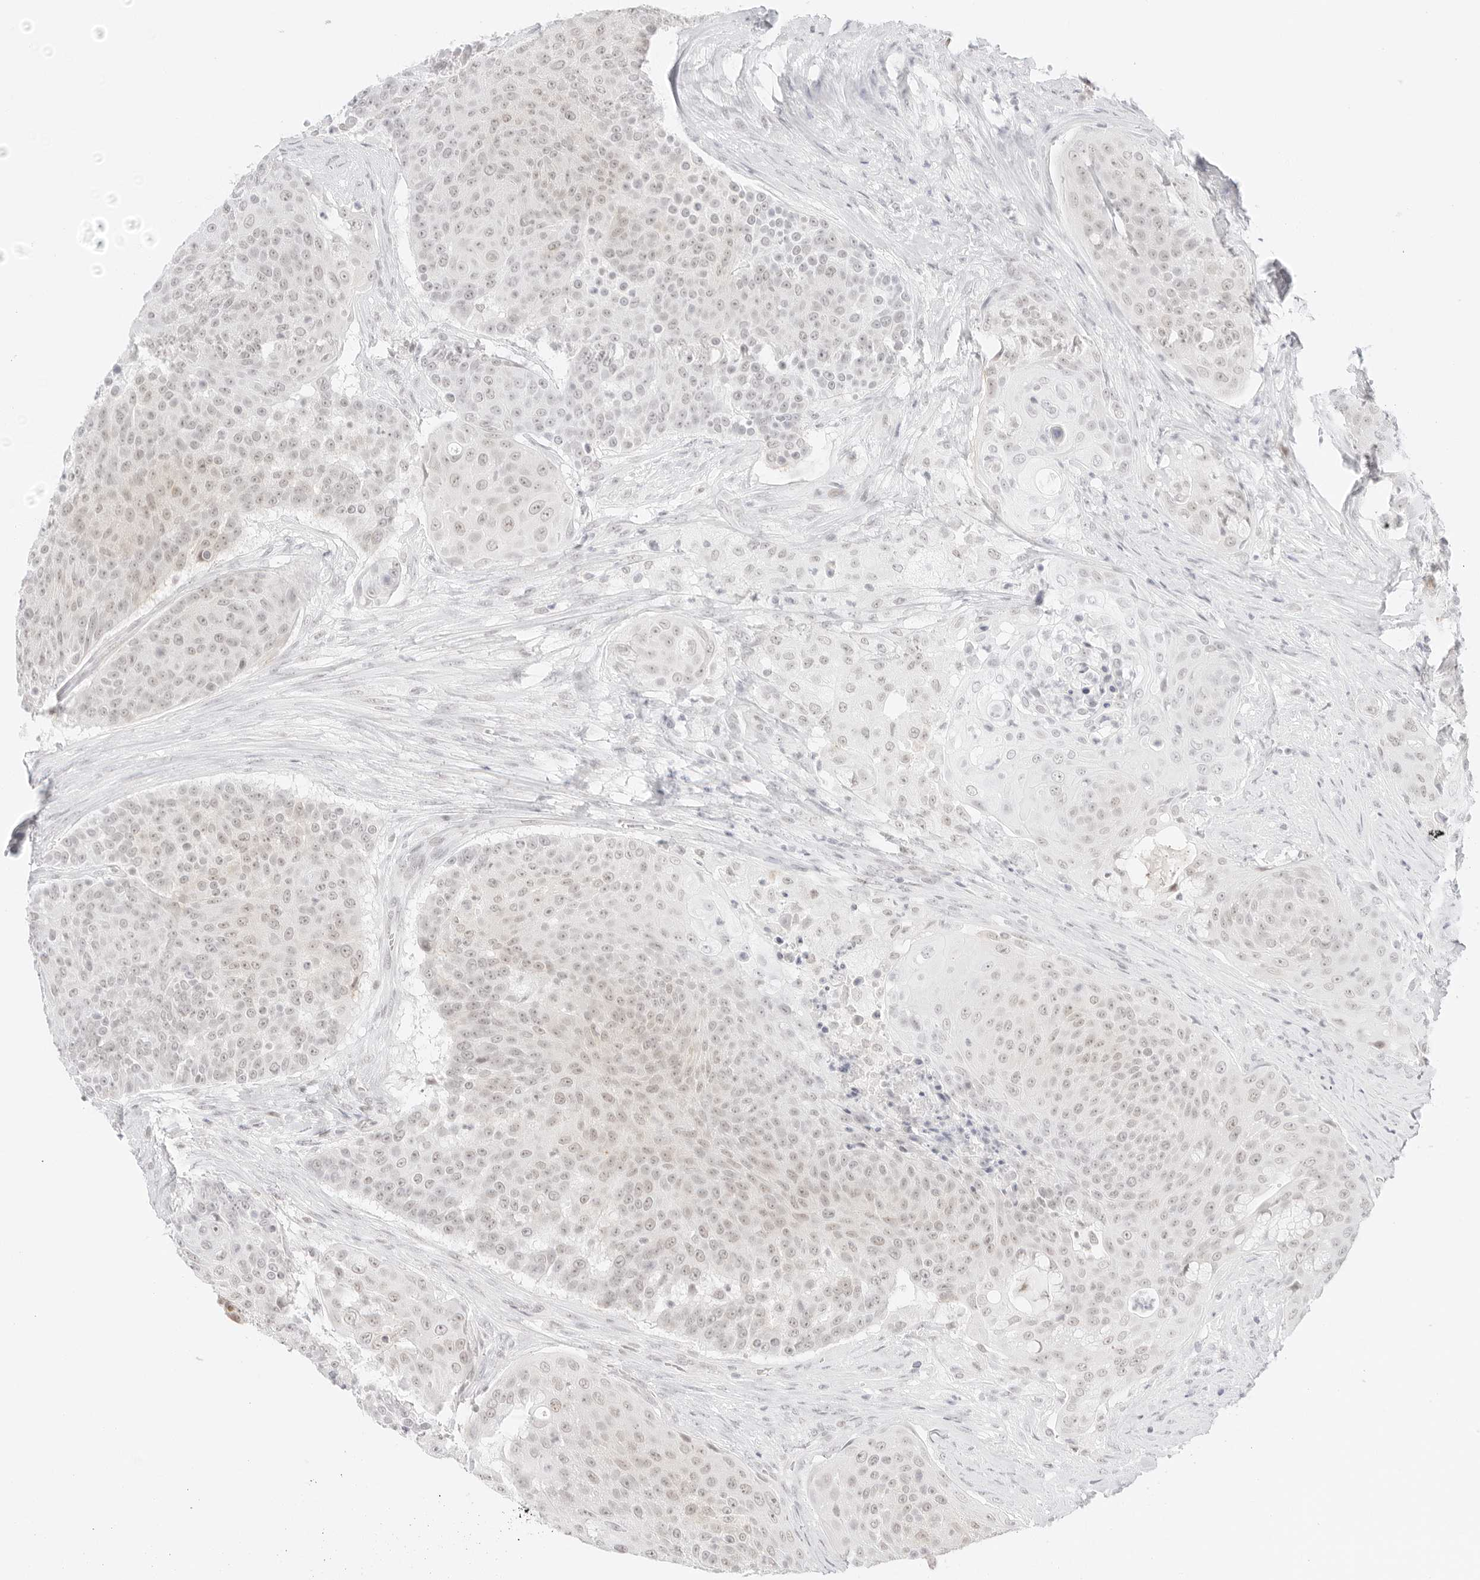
{"staining": {"intensity": "negative", "quantity": "none", "location": "none"}, "tissue": "urothelial cancer", "cell_type": "Tumor cells", "image_type": "cancer", "snomed": [{"axis": "morphology", "description": "Urothelial carcinoma, High grade"}, {"axis": "topography", "description": "Urinary bladder"}], "caption": "Immunohistochemistry photomicrograph of human high-grade urothelial carcinoma stained for a protein (brown), which shows no staining in tumor cells.", "gene": "ITGA6", "patient": {"sex": "female", "age": 63}}